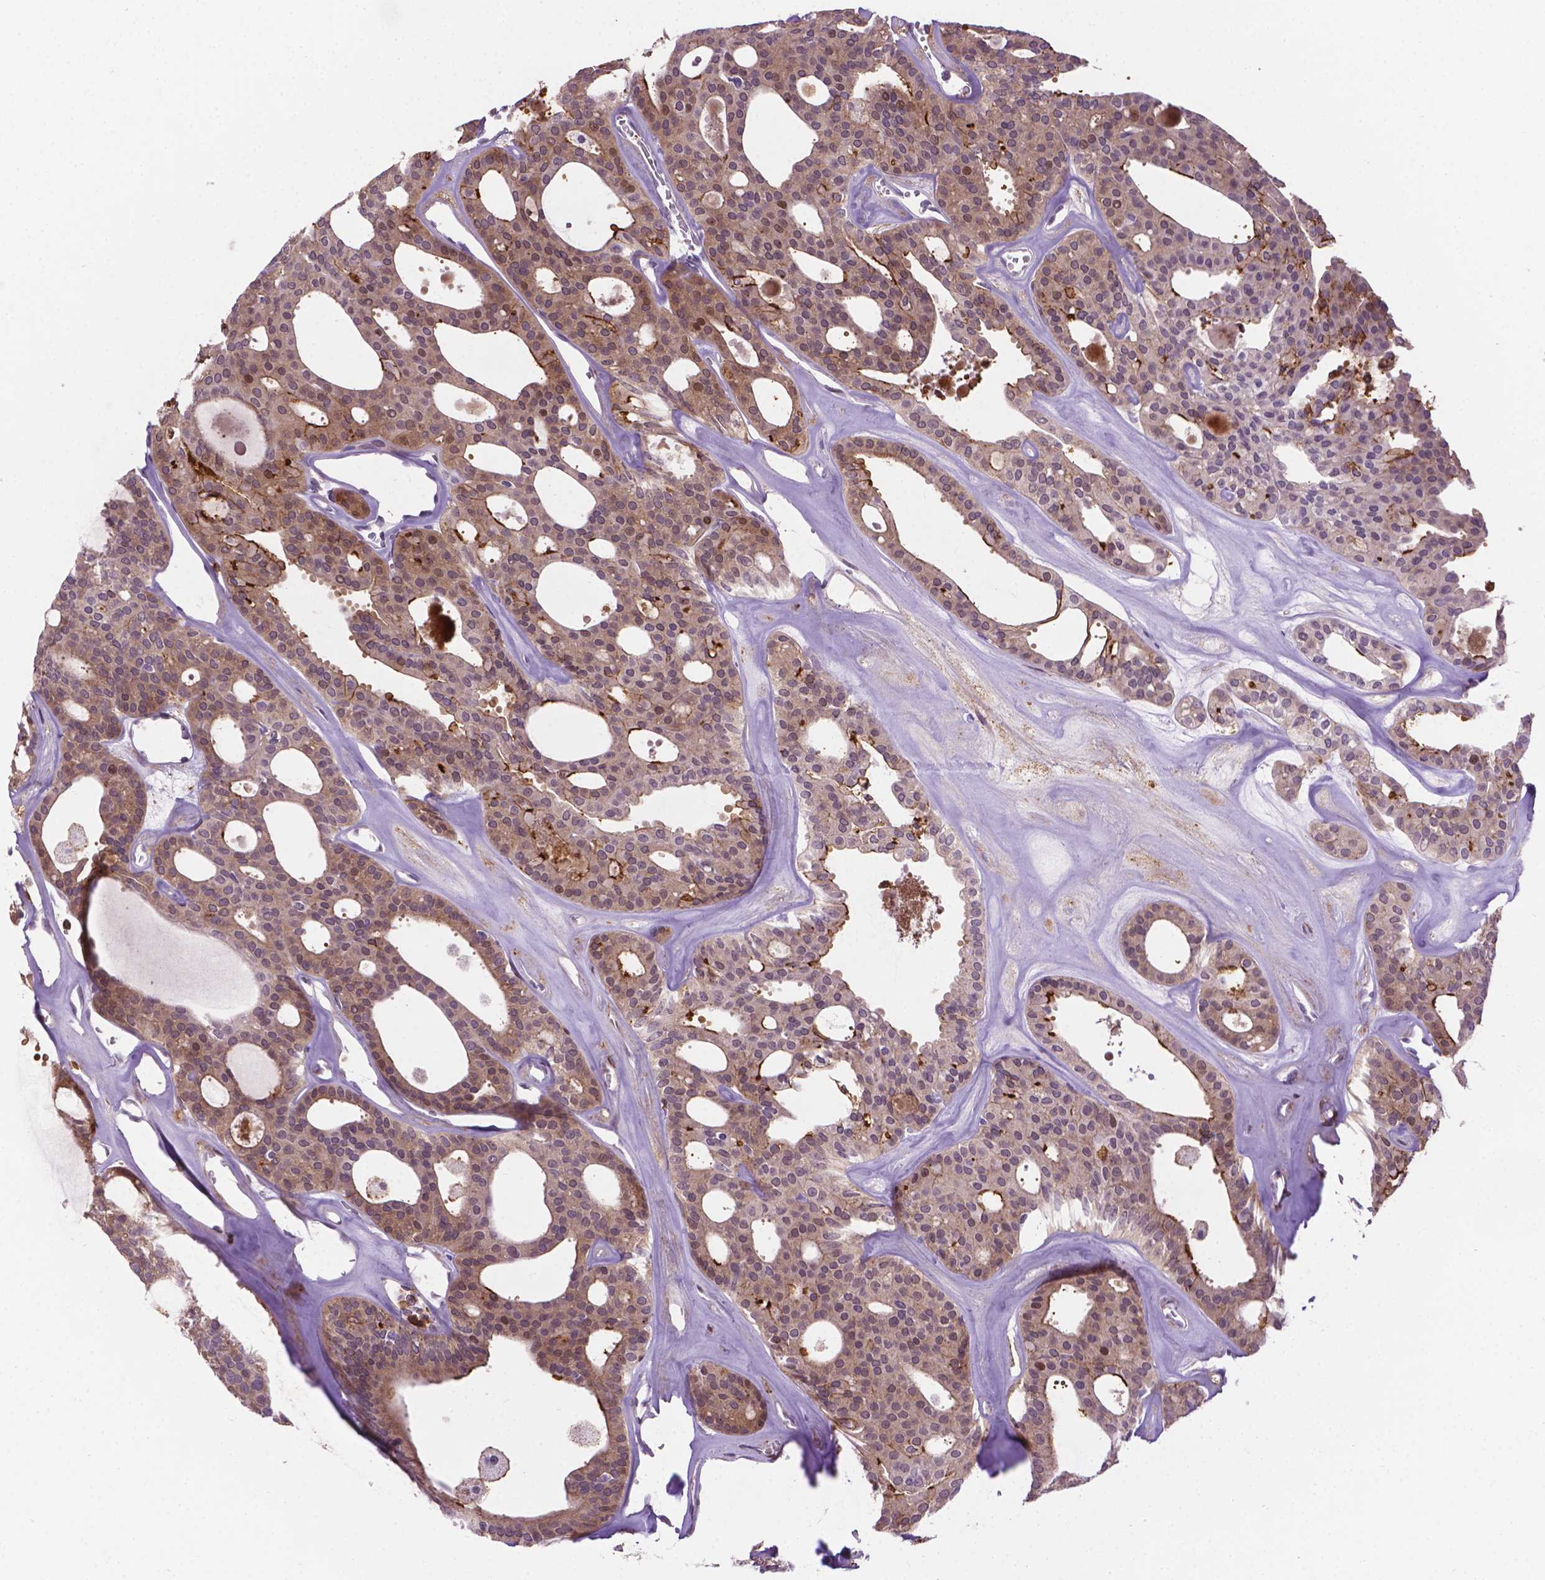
{"staining": {"intensity": "moderate", "quantity": "<25%", "location": "cytoplasmic/membranous"}, "tissue": "thyroid cancer", "cell_type": "Tumor cells", "image_type": "cancer", "snomed": [{"axis": "morphology", "description": "Follicular adenoma carcinoma, NOS"}, {"axis": "topography", "description": "Thyroid gland"}], "caption": "The immunohistochemical stain highlights moderate cytoplasmic/membranous staining in tumor cells of thyroid cancer tissue.", "gene": "ACAD10", "patient": {"sex": "male", "age": 75}}